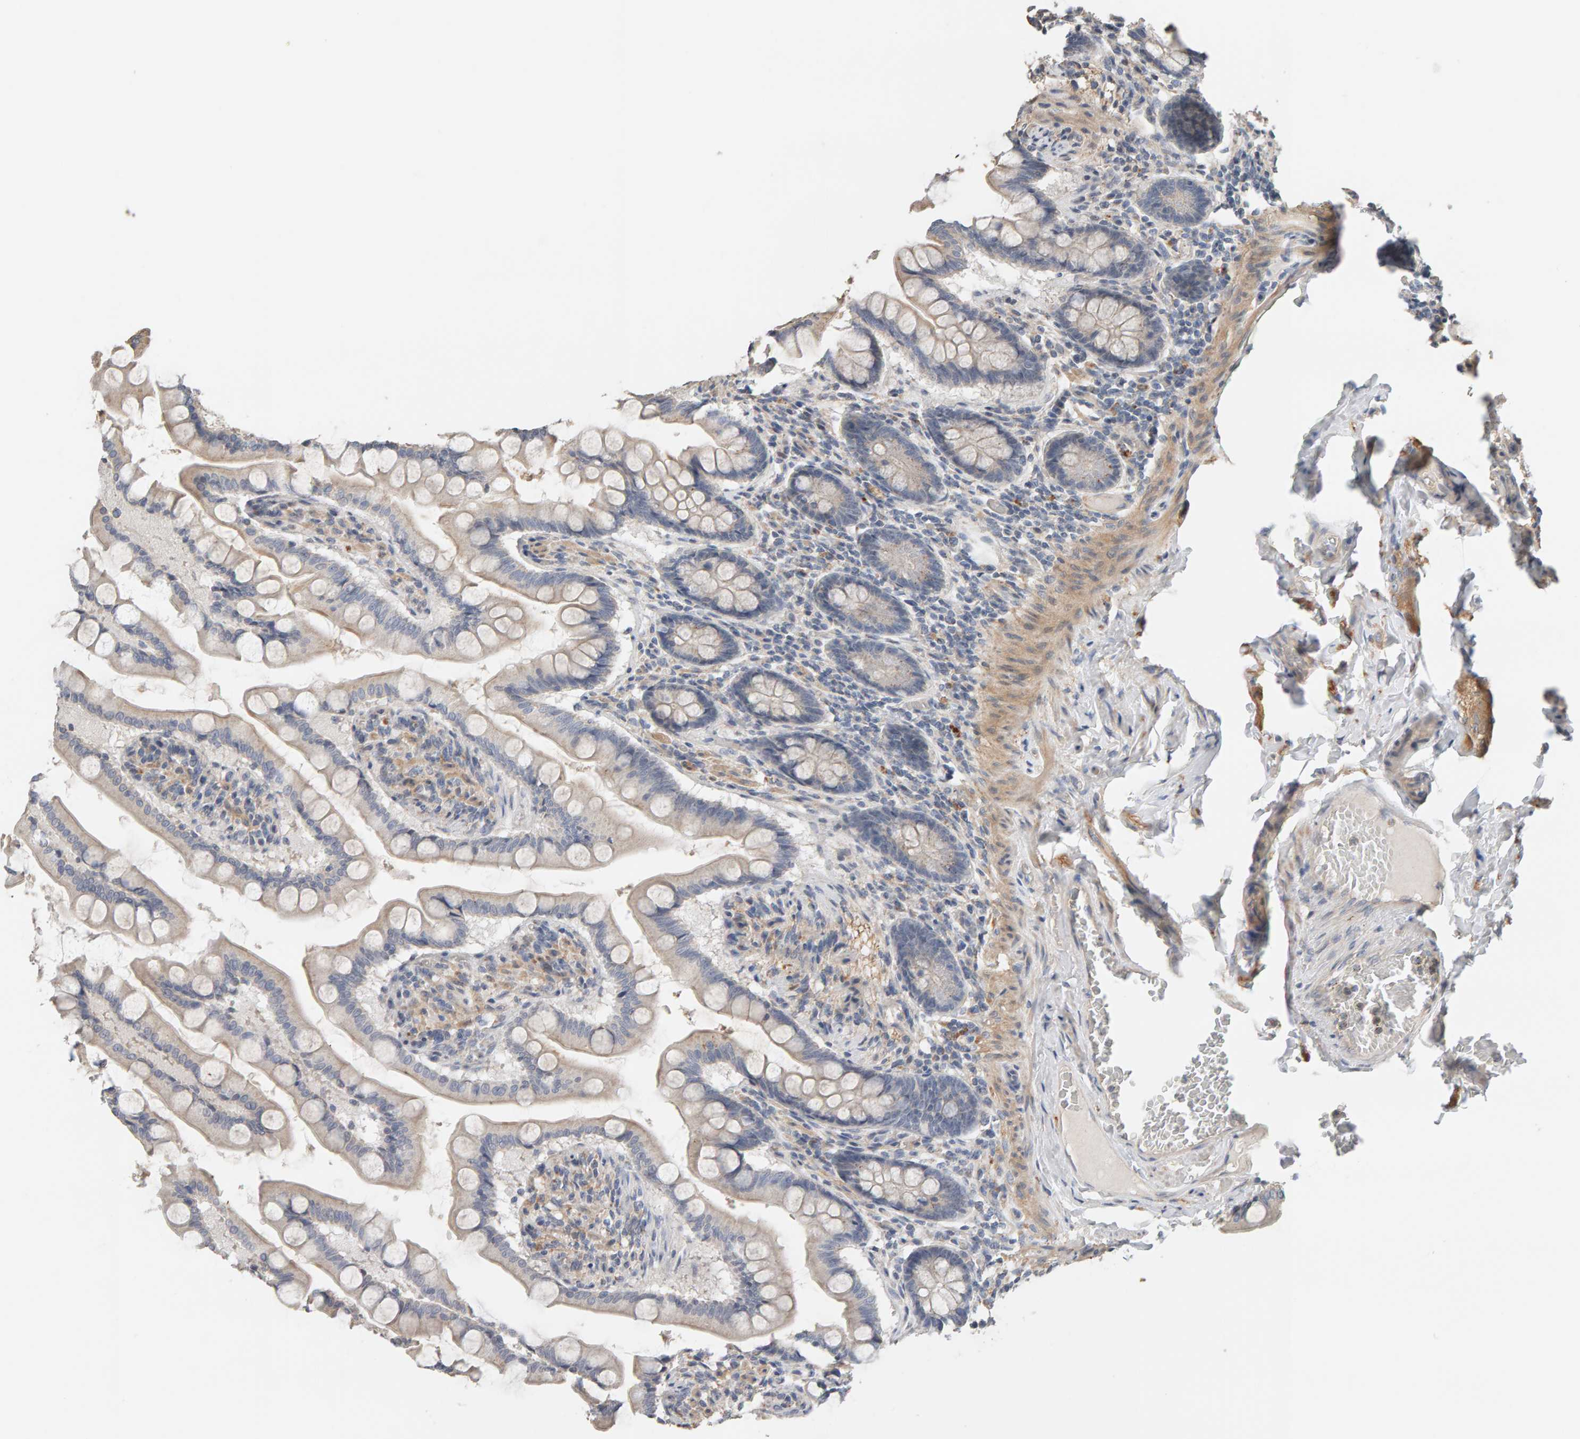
{"staining": {"intensity": "weak", "quantity": "<25%", "location": "cytoplasmic/membranous"}, "tissue": "small intestine", "cell_type": "Glandular cells", "image_type": "normal", "snomed": [{"axis": "morphology", "description": "Normal tissue, NOS"}, {"axis": "topography", "description": "Small intestine"}], "caption": "An image of small intestine stained for a protein displays no brown staining in glandular cells. Brightfield microscopy of immunohistochemistry (IHC) stained with DAB (3,3'-diaminobenzidine) (brown) and hematoxylin (blue), captured at high magnification.", "gene": "IPPK", "patient": {"sex": "male", "age": 41}}